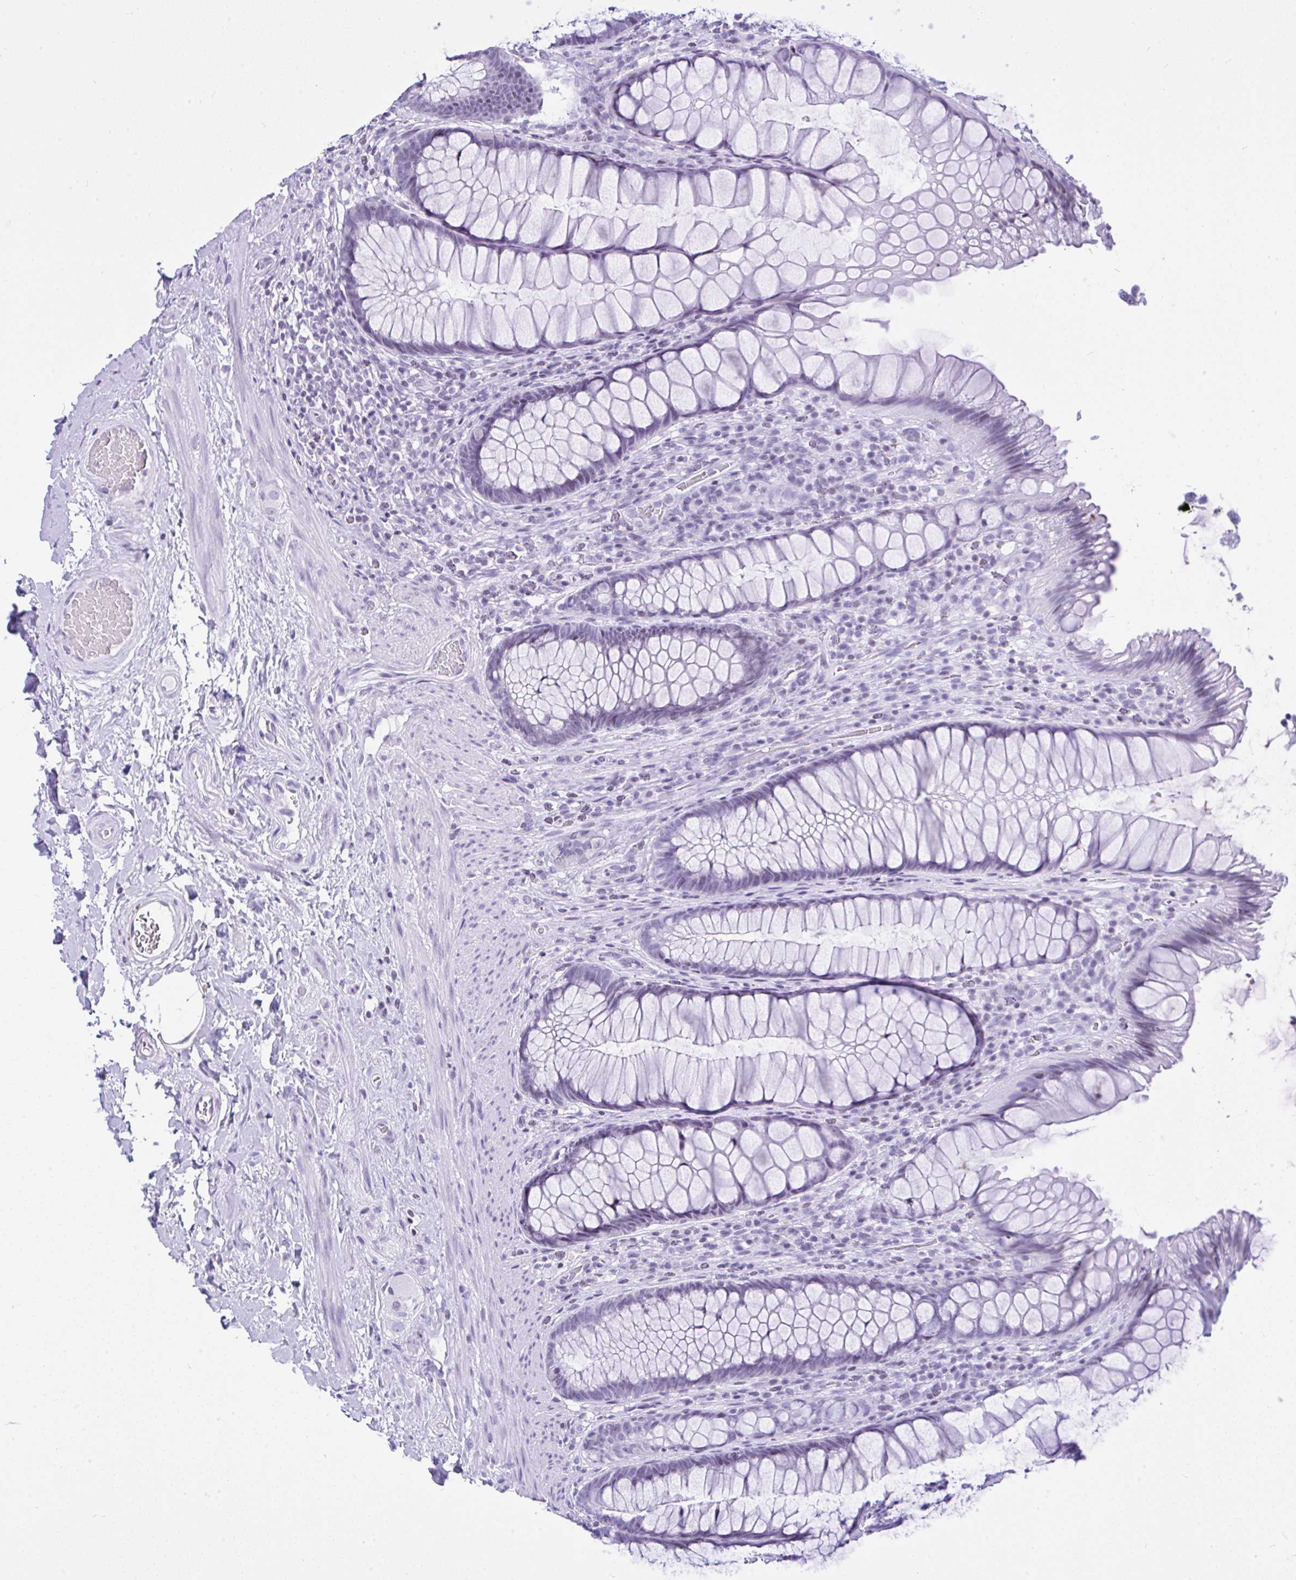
{"staining": {"intensity": "negative", "quantity": "none", "location": "none"}, "tissue": "rectum", "cell_type": "Glandular cells", "image_type": "normal", "snomed": [{"axis": "morphology", "description": "Normal tissue, NOS"}, {"axis": "topography", "description": "Rectum"}], "caption": "The immunohistochemistry micrograph has no significant positivity in glandular cells of rectum.", "gene": "KRT27", "patient": {"sex": "male", "age": 53}}